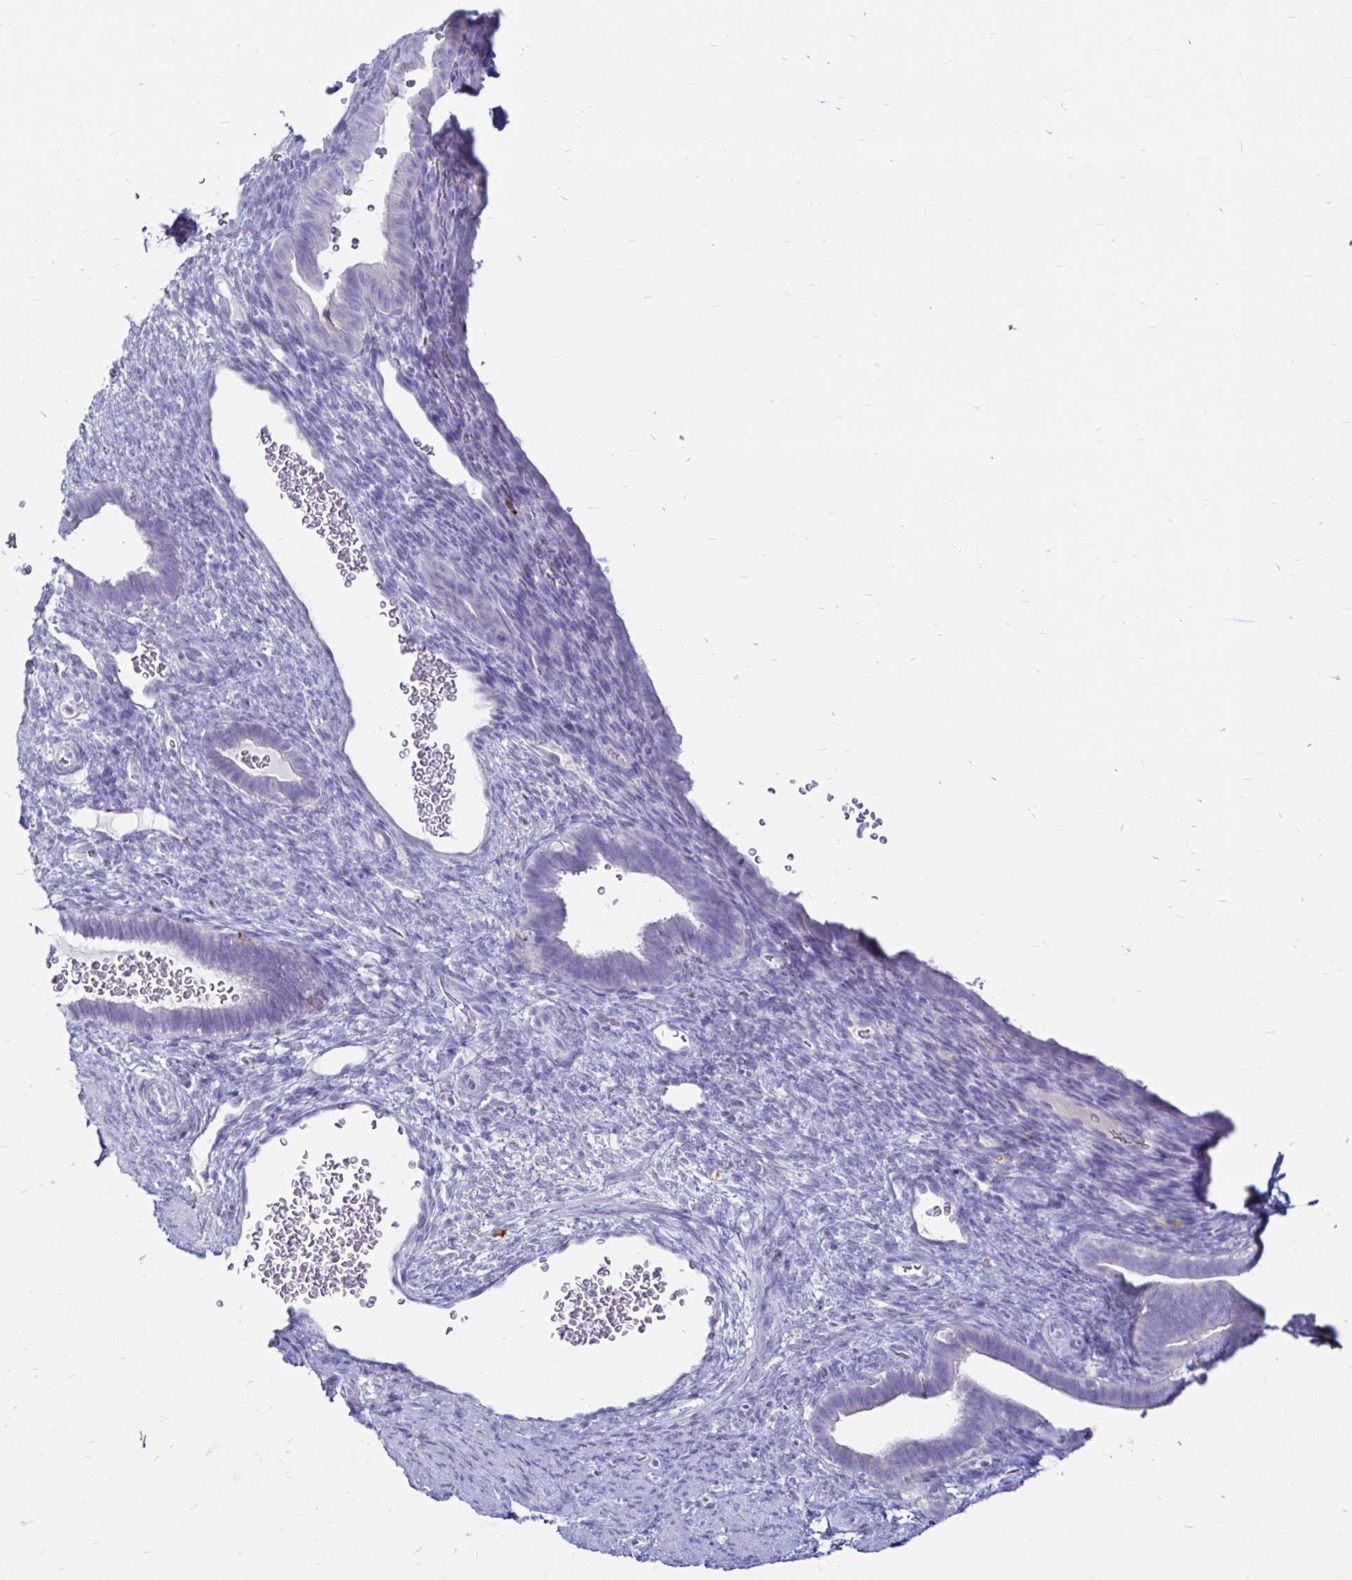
{"staining": {"intensity": "negative", "quantity": "none", "location": "none"}, "tissue": "endometrium", "cell_type": "Cells in endometrial stroma", "image_type": "normal", "snomed": [{"axis": "morphology", "description": "Normal tissue, NOS"}, {"axis": "topography", "description": "Endometrium"}], "caption": "Human endometrium stained for a protein using IHC exhibits no staining in cells in endometrial stroma.", "gene": "TIMP1", "patient": {"sex": "female", "age": 34}}